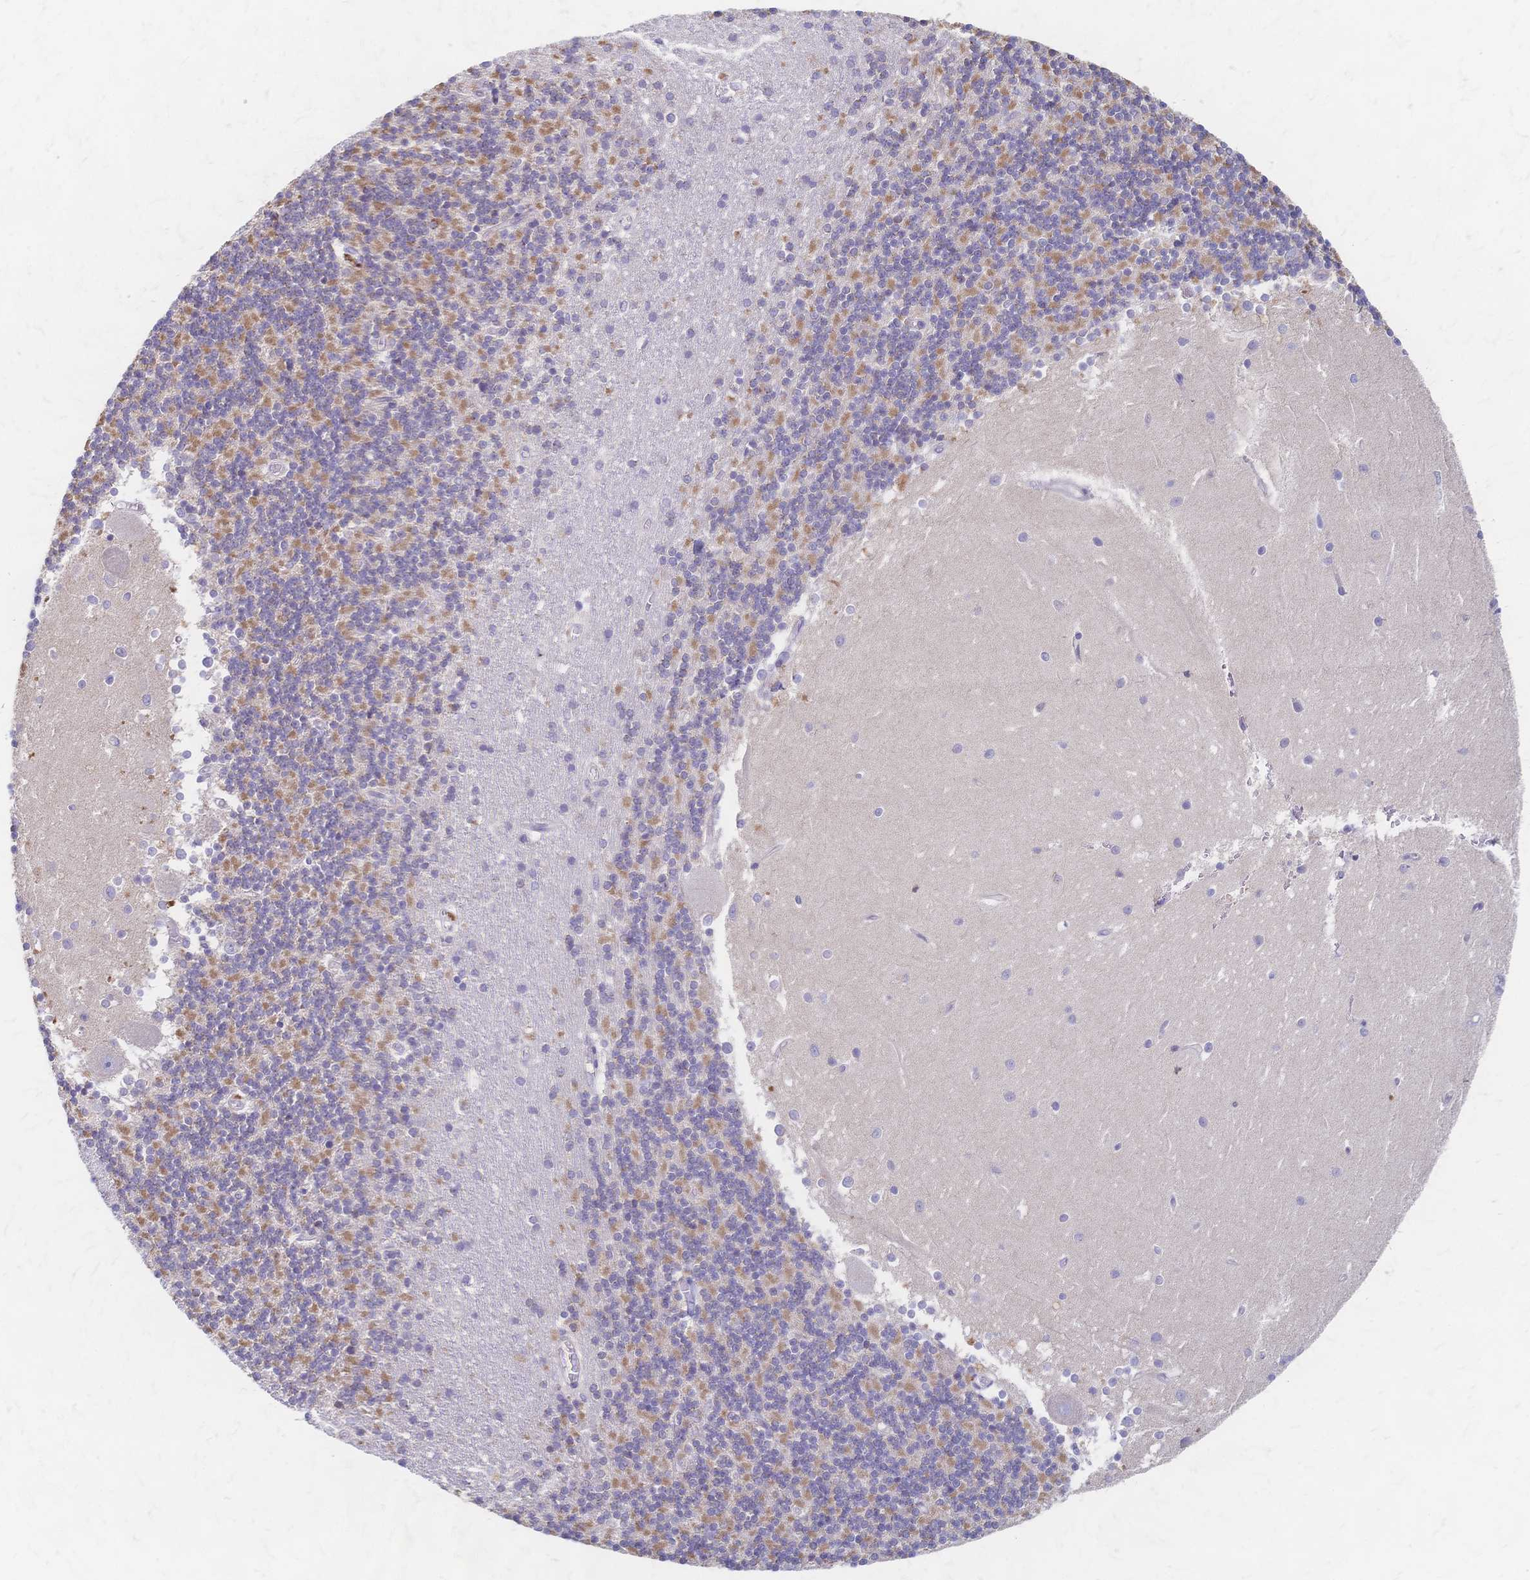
{"staining": {"intensity": "negative", "quantity": "none", "location": "none"}, "tissue": "cerebellum", "cell_type": "Cells in granular layer", "image_type": "normal", "snomed": [{"axis": "morphology", "description": "Normal tissue, NOS"}, {"axis": "topography", "description": "Cerebellum"}], "caption": "DAB immunohistochemical staining of normal human cerebellum demonstrates no significant expression in cells in granular layer. The staining is performed using DAB brown chromogen with nuclei counter-stained in using hematoxylin.", "gene": "CYB5A", "patient": {"sex": "male", "age": 54}}